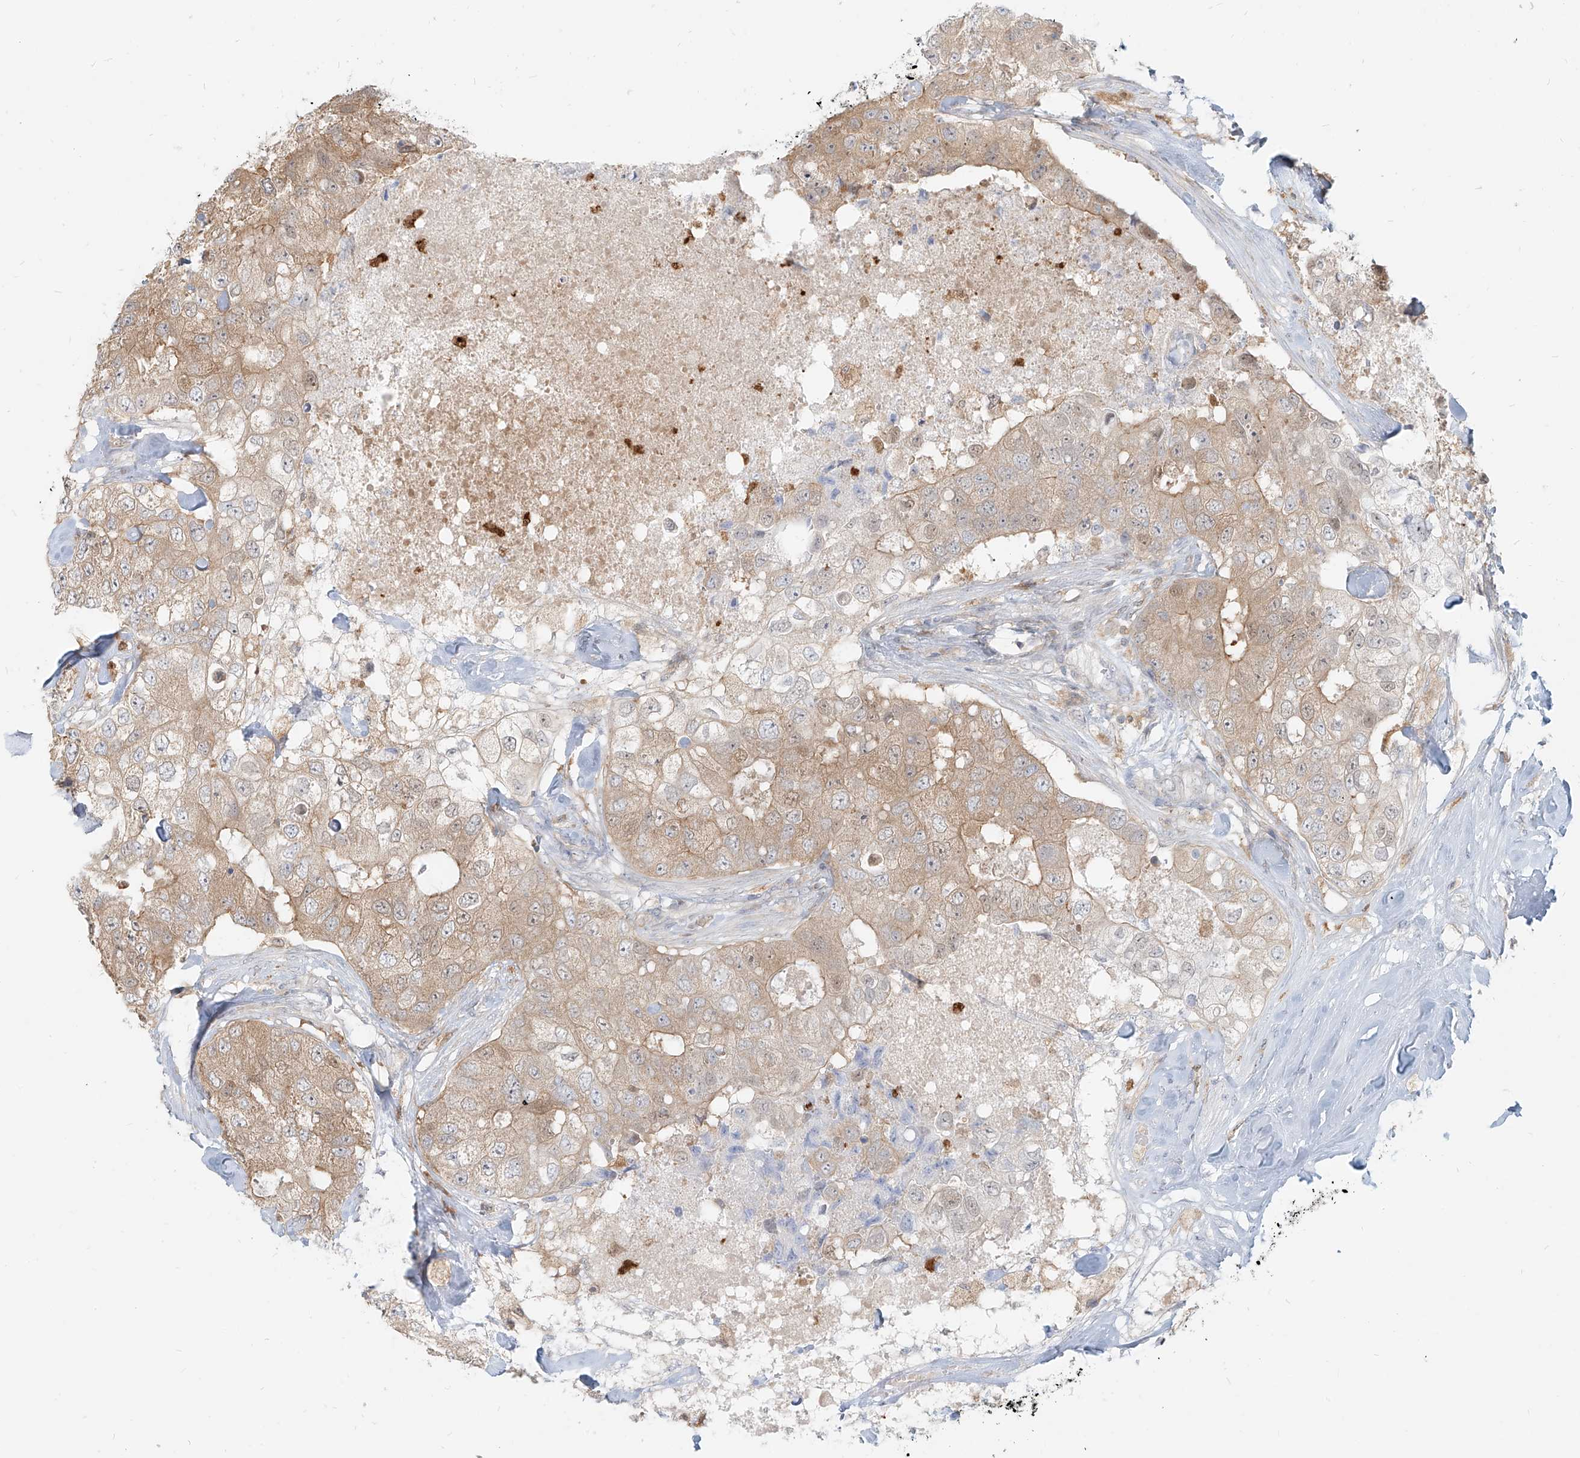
{"staining": {"intensity": "weak", "quantity": ">75%", "location": "cytoplasmic/membranous"}, "tissue": "breast cancer", "cell_type": "Tumor cells", "image_type": "cancer", "snomed": [{"axis": "morphology", "description": "Duct carcinoma"}, {"axis": "topography", "description": "Breast"}], "caption": "Immunohistochemistry (IHC) (DAB) staining of breast intraductal carcinoma reveals weak cytoplasmic/membranous protein expression in approximately >75% of tumor cells.", "gene": "PGD", "patient": {"sex": "female", "age": 62}}